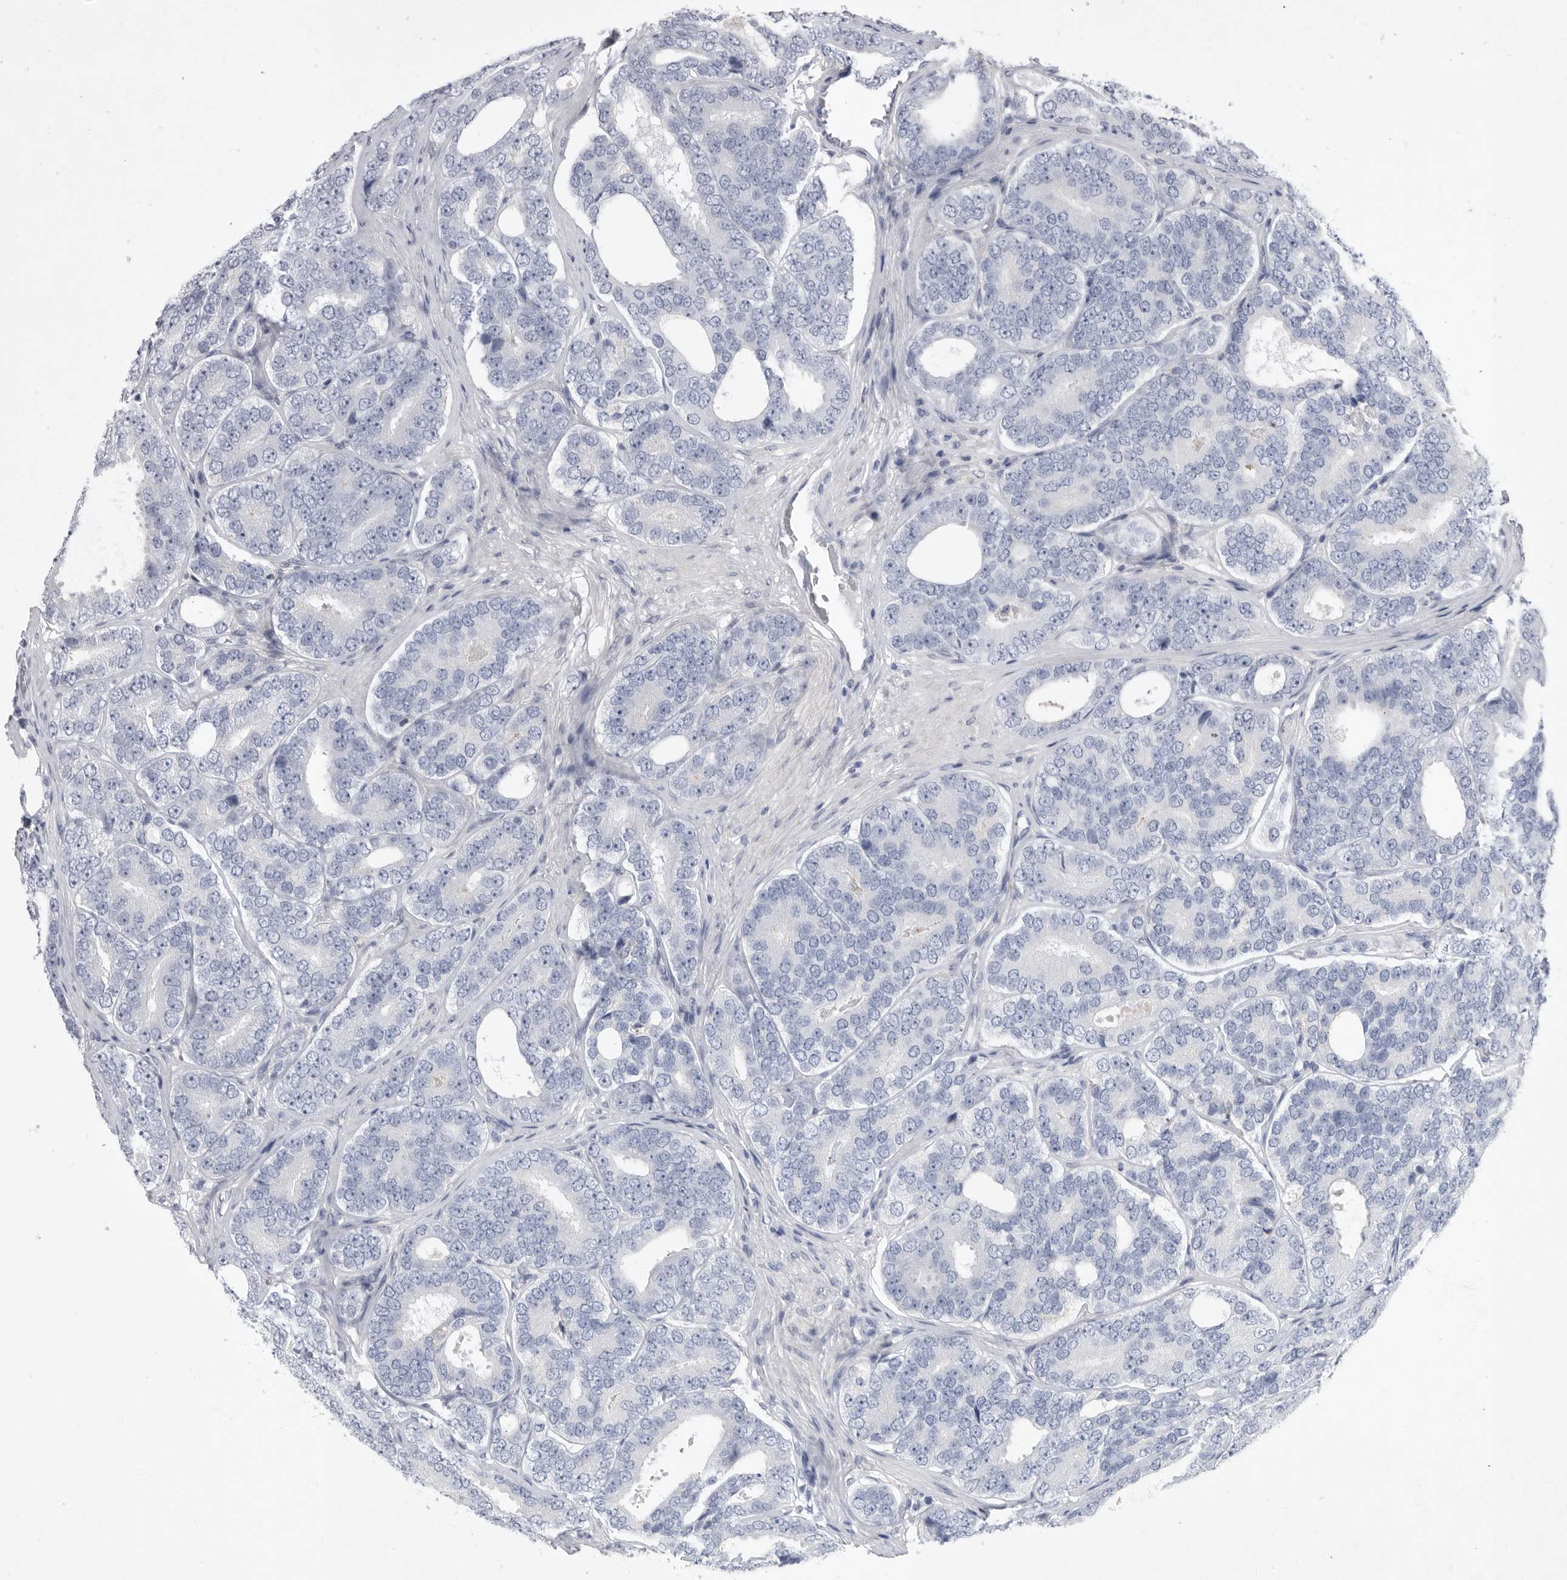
{"staining": {"intensity": "negative", "quantity": "none", "location": "none"}, "tissue": "prostate cancer", "cell_type": "Tumor cells", "image_type": "cancer", "snomed": [{"axis": "morphology", "description": "Adenocarcinoma, High grade"}, {"axis": "topography", "description": "Prostate"}], "caption": "Immunohistochemical staining of human adenocarcinoma (high-grade) (prostate) exhibits no significant positivity in tumor cells.", "gene": "SIGLEC10", "patient": {"sex": "male", "age": 56}}